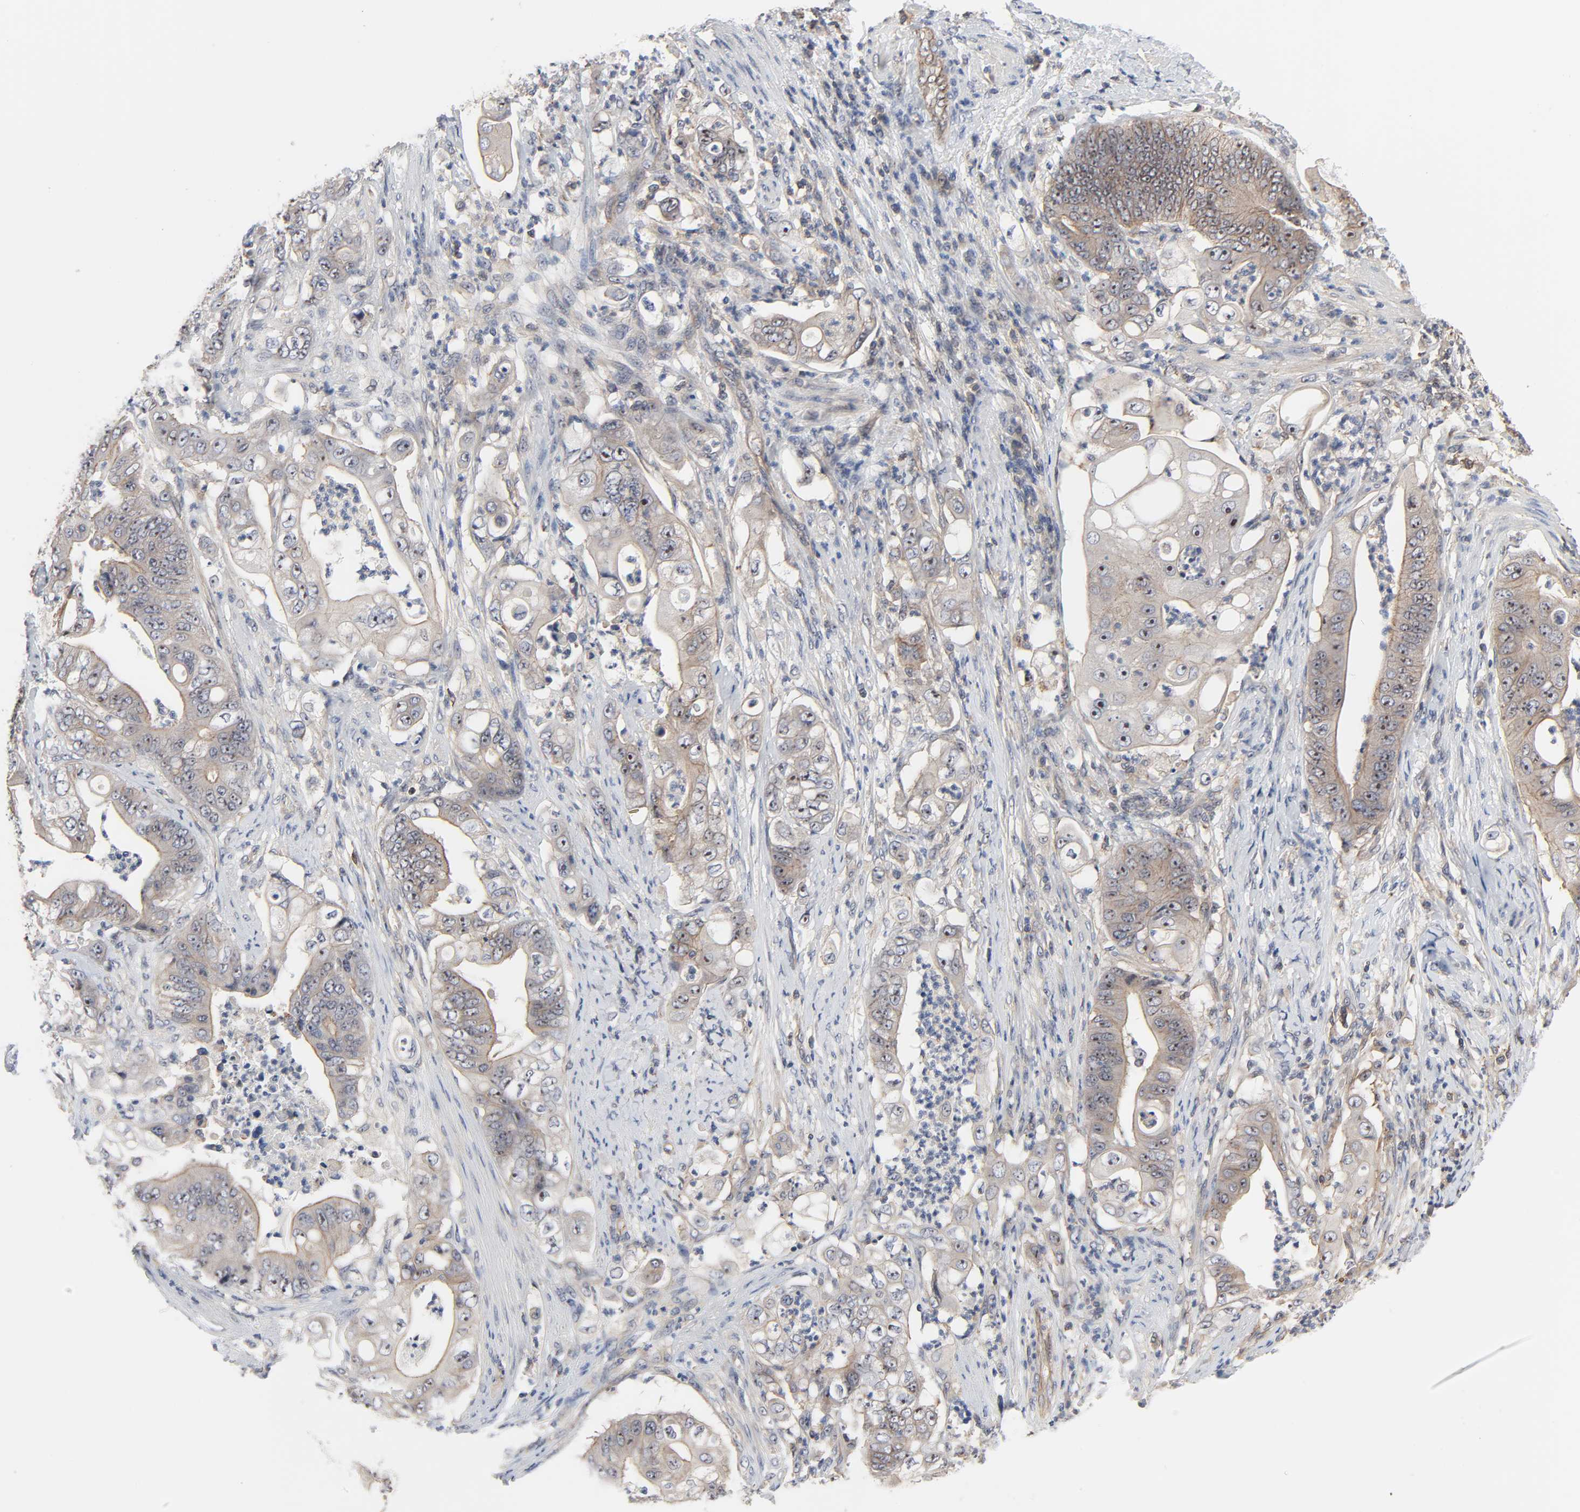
{"staining": {"intensity": "weak", "quantity": ">75%", "location": "cytoplasmic/membranous,nuclear"}, "tissue": "stomach cancer", "cell_type": "Tumor cells", "image_type": "cancer", "snomed": [{"axis": "morphology", "description": "Adenocarcinoma, NOS"}, {"axis": "topography", "description": "Stomach"}], "caption": "Protein staining displays weak cytoplasmic/membranous and nuclear positivity in approximately >75% of tumor cells in stomach adenocarcinoma.", "gene": "DDX10", "patient": {"sex": "female", "age": 73}}